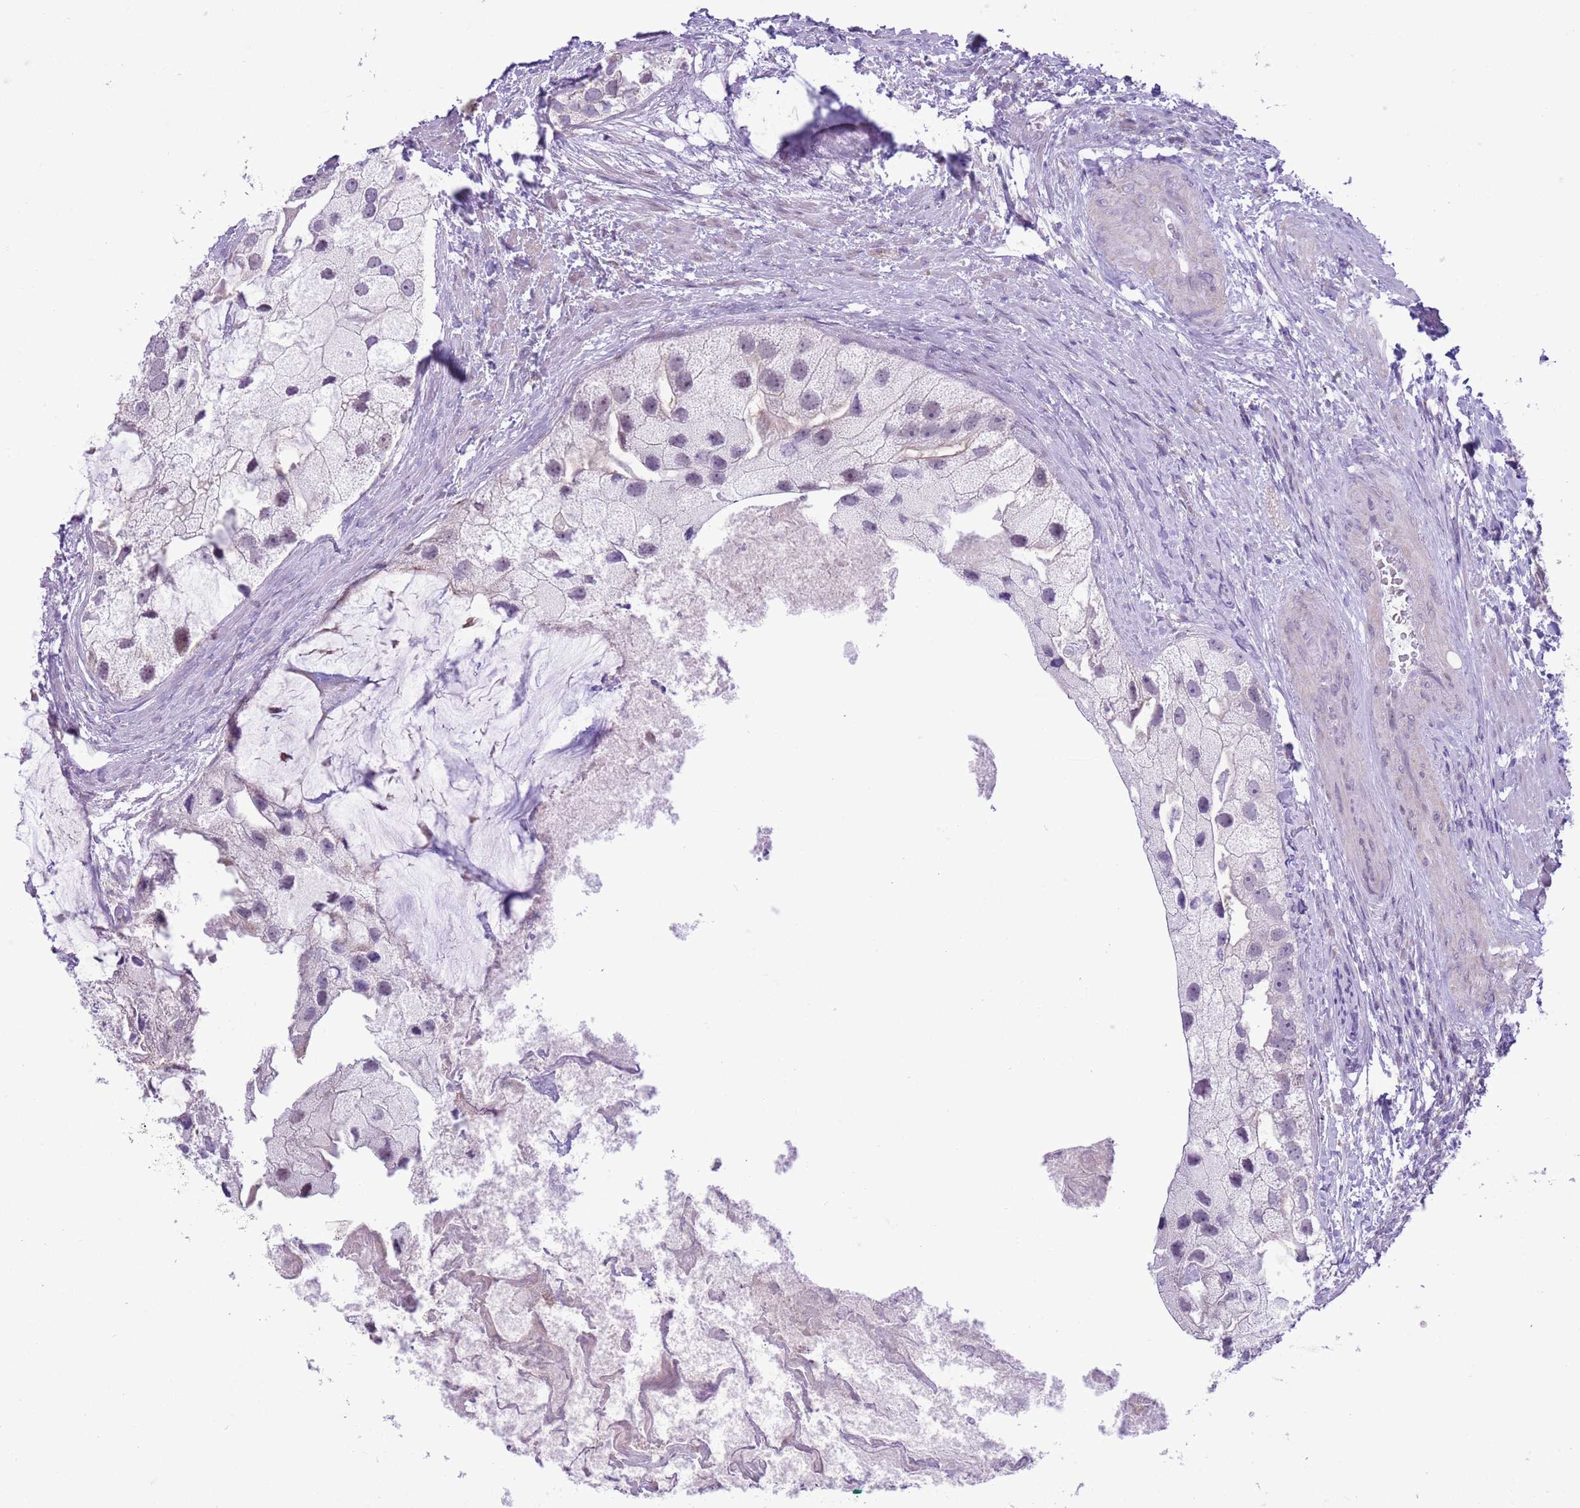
{"staining": {"intensity": "negative", "quantity": "none", "location": "none"}, "tissue": "prostate cancer", "cell_type": "Tumor cells", "image_type": "cancer", "snomed": [{"axis": "morphology", "description": "Adenocarcinoma, High grade"}, {"axis": "topography", "description": "Prostate"}], "caption": "Immunohistochemistry (IHC) of human prostate high-grade adenocarcinoma demonstrates no staining in tumor cells.", "gene": "ZNF576", "patient": {"sex": "male", "age": 62}}